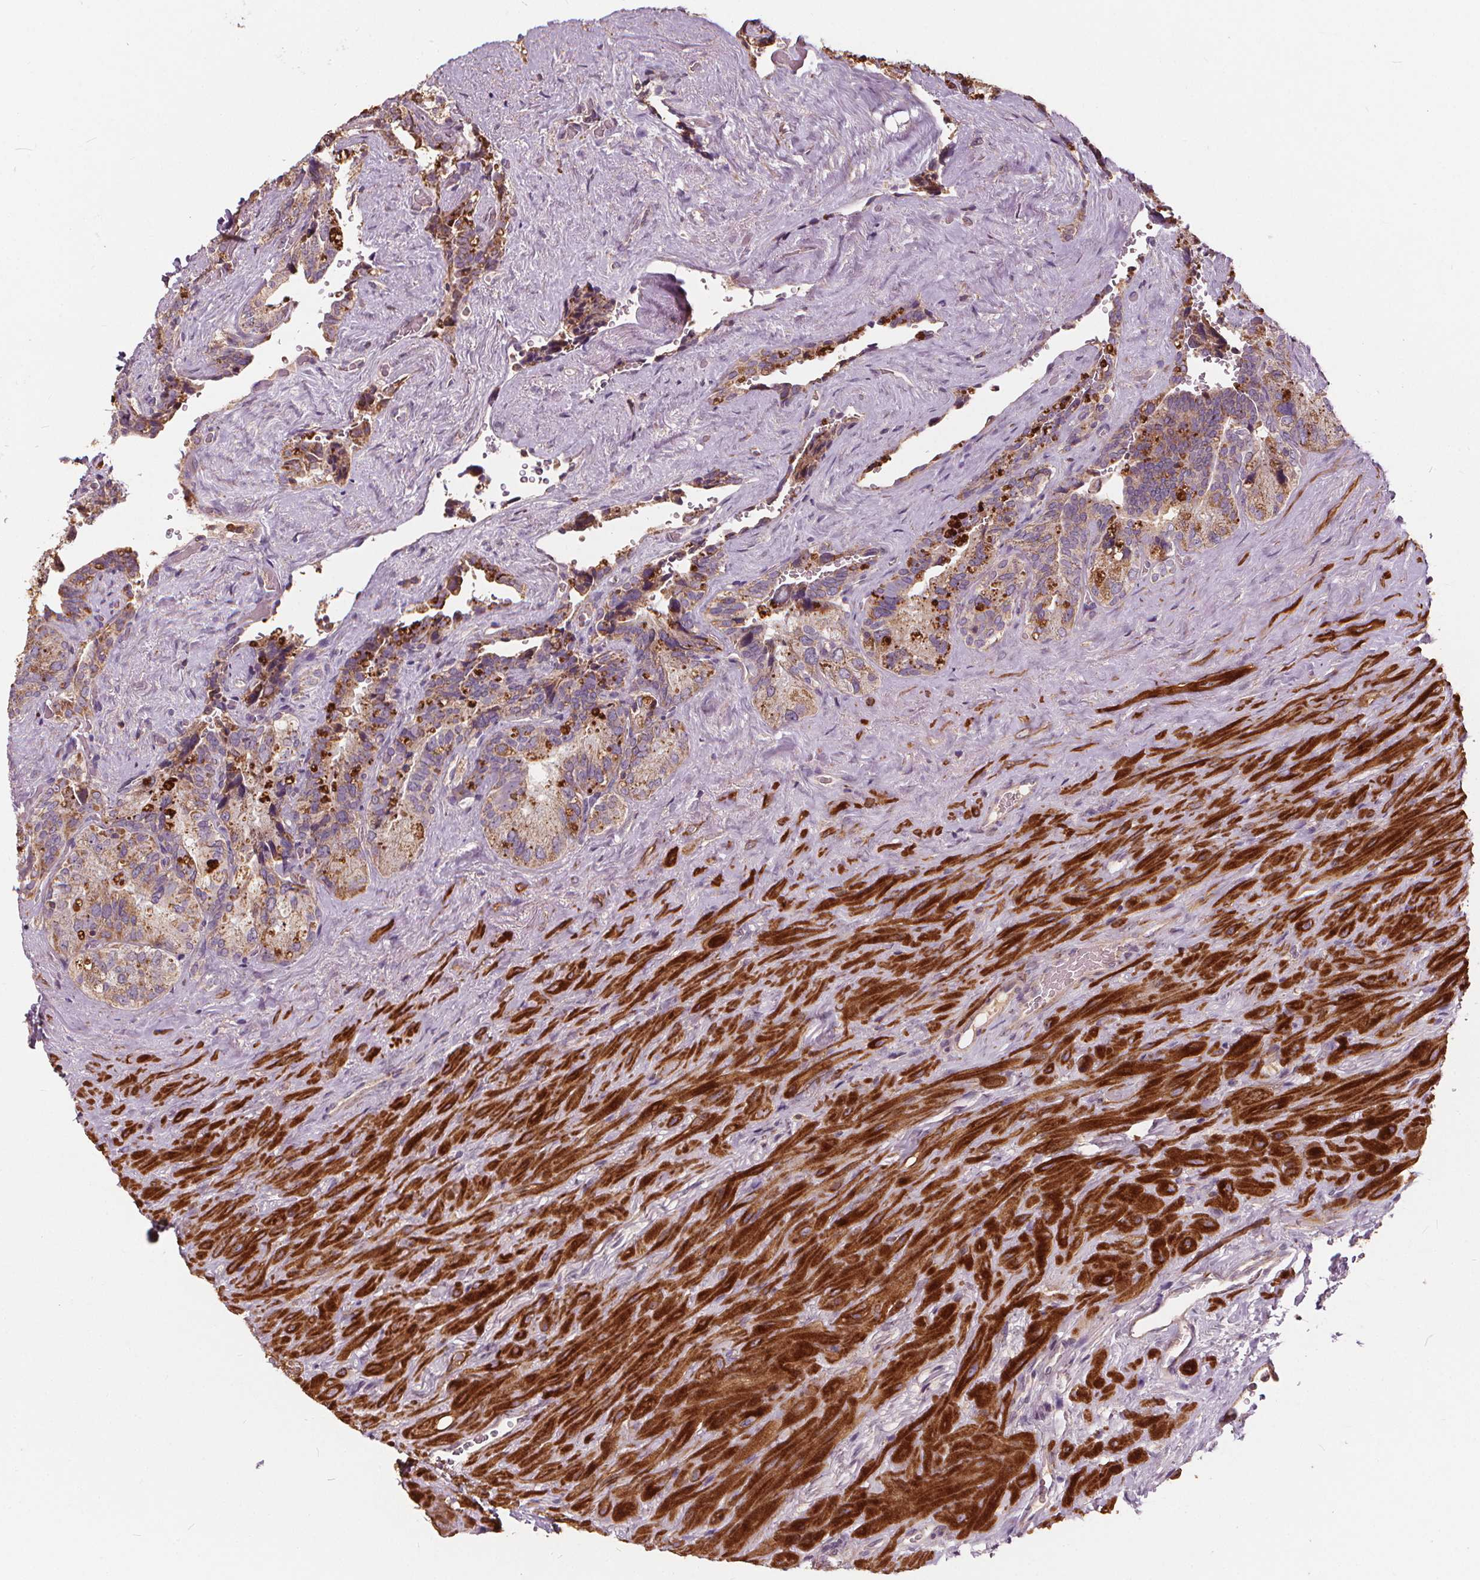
{"staining": {"intensity": "weak", "quantity": "25%-75%", "location": "cytoplasmic/membranous"}, "tissue": "seminal vesicle", "cell_type": "Glandular cells", "image_type": "normal", "snomed": [{"axis": "morphology", "description": "Normal tissue, NOS"}, {"axis": "topography", "description": "Seminal veicle"}], "caption": "High-power microscopy captured an immunohistochemistry micrograph of unremarkable seminal vesicle, revealing weak cytoplasmic/membranous expression in about 25%-75% of glandular cells.", "gene": "ORAI2", "patient": {"sex": "male", "age": 69}}